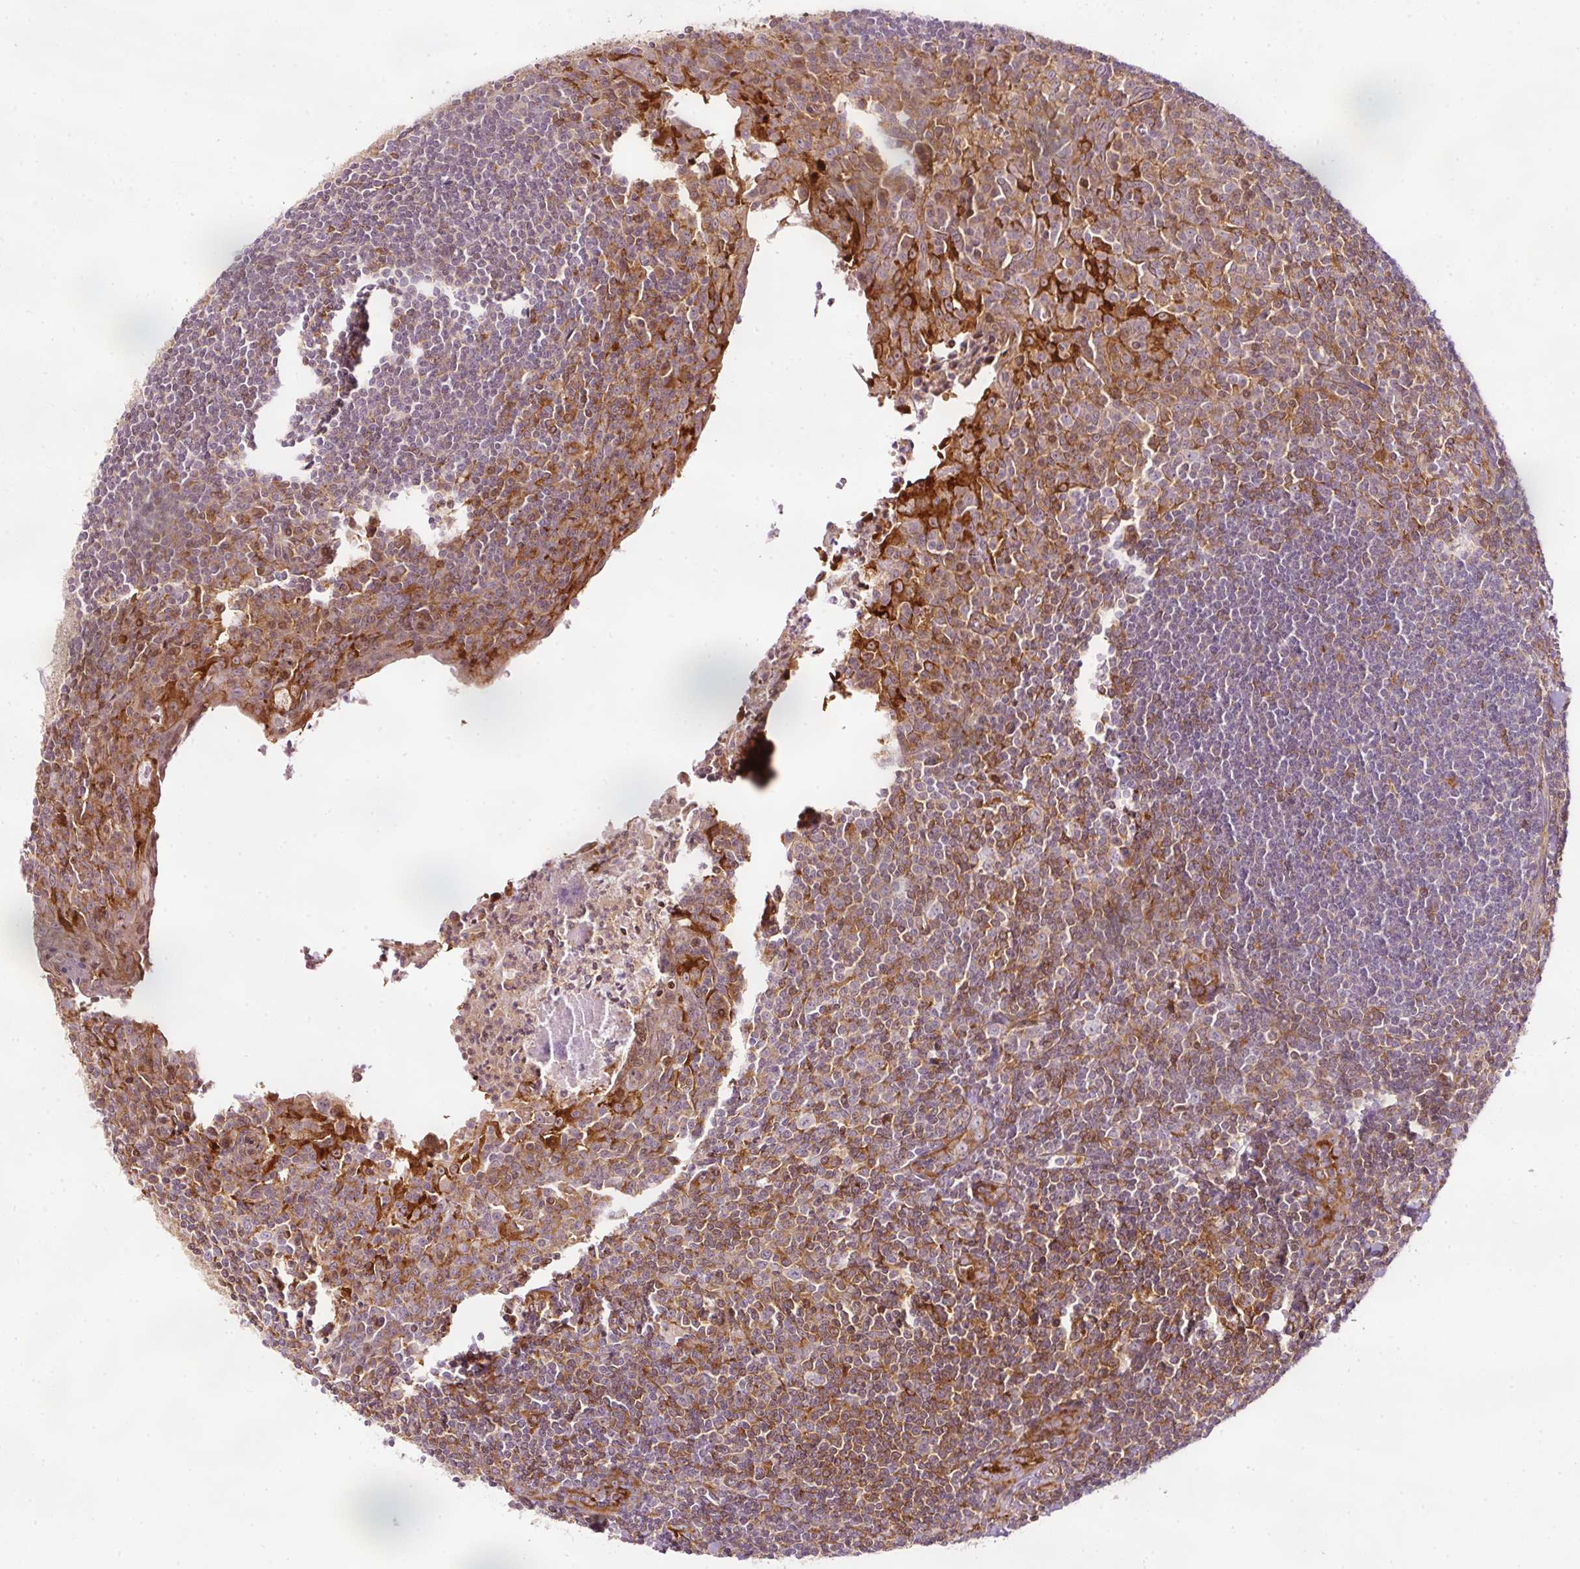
{"staining": {"intensity": "moderate", "quantity": "<25%", "location": "cytoplasmic/membranous"}, "tissue": "tonsil", "cell_type": "Germinal center cells", "image_type": "normal", "snomed": [{"axis": "morphology", "description": "Normal tissue, NOS"}, {"axis": "topography", "description": "Tonsil"}], "caption": "Unremarkable tonsil reveals moderate cytoplasmic/membranous positivity in about <25% of germinal center cells The staining is performed using DAB (3,3'-diaminobenzidine) brown chromogen to label protein expression. The nuclei are counter-stained blue using hematoxylin..", "gene": "SCNM1", "patient": {"sex": "male", "age": 27}}